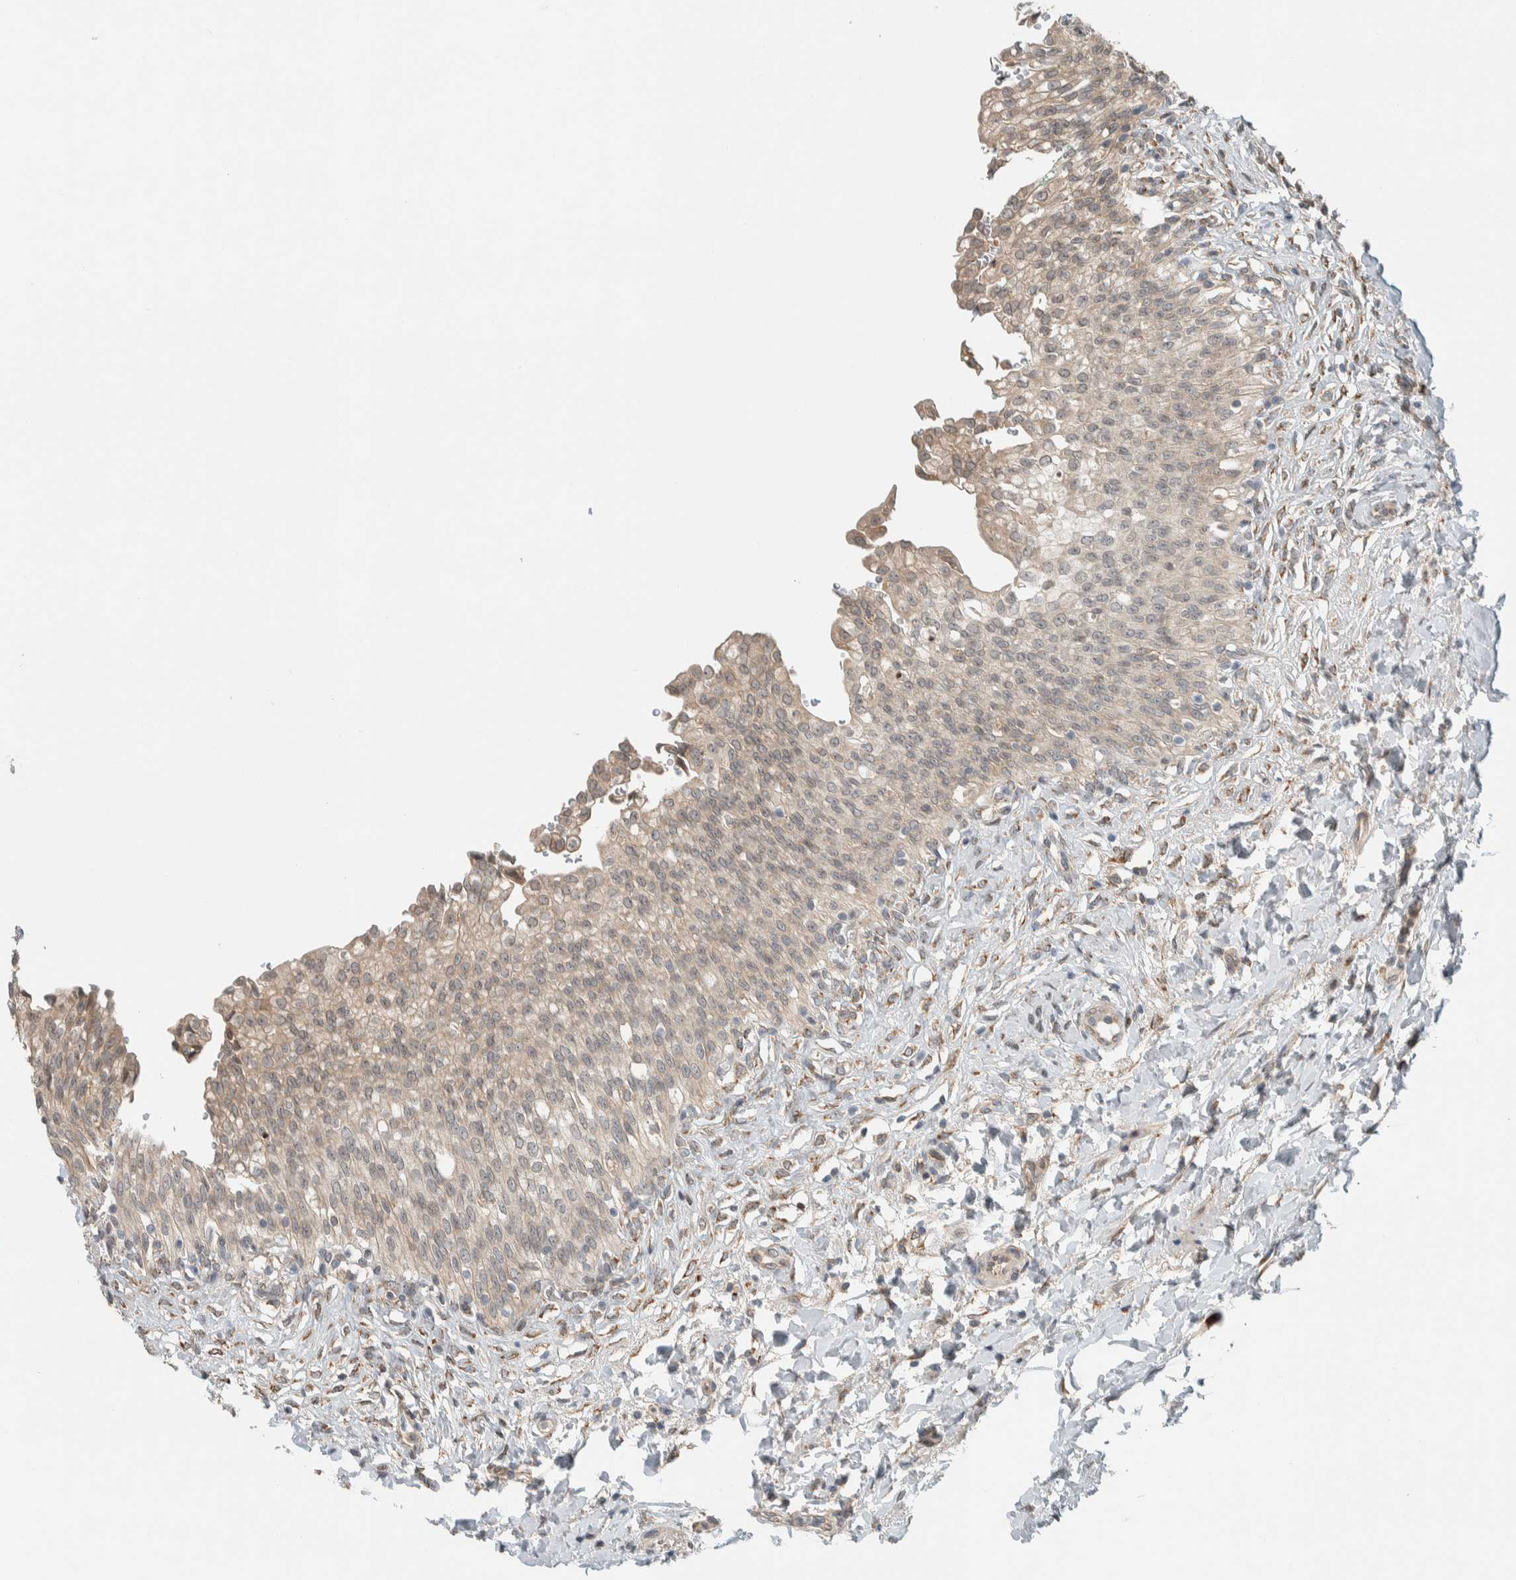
{"staining": {"intensity": "moderate", "quantity": ">75%", "location": "cytoplasmic/membranous"}, "tissue": "urinary bladder", "cell_type": "Urothelial cells", "image_type": "normal", "snomed": [{"axis": "morphology", "description": "Urothelial carcinoma, High grade"}, {"axis": "topography", "description": "Urinary bladder"}], "caption": "A brown stain highlights moderate cytoplasmic/membranous positivity of a protein in urothelial cells of benign human urinary bladder. The staining was performed using DAB (3,3'-diaminobenzidine), with brown indicating positive protein expression. Nuclei are stained blue with hematoxylin.", "gene": "CTBP2", "patient": {"sex": "male", "age": 46}}